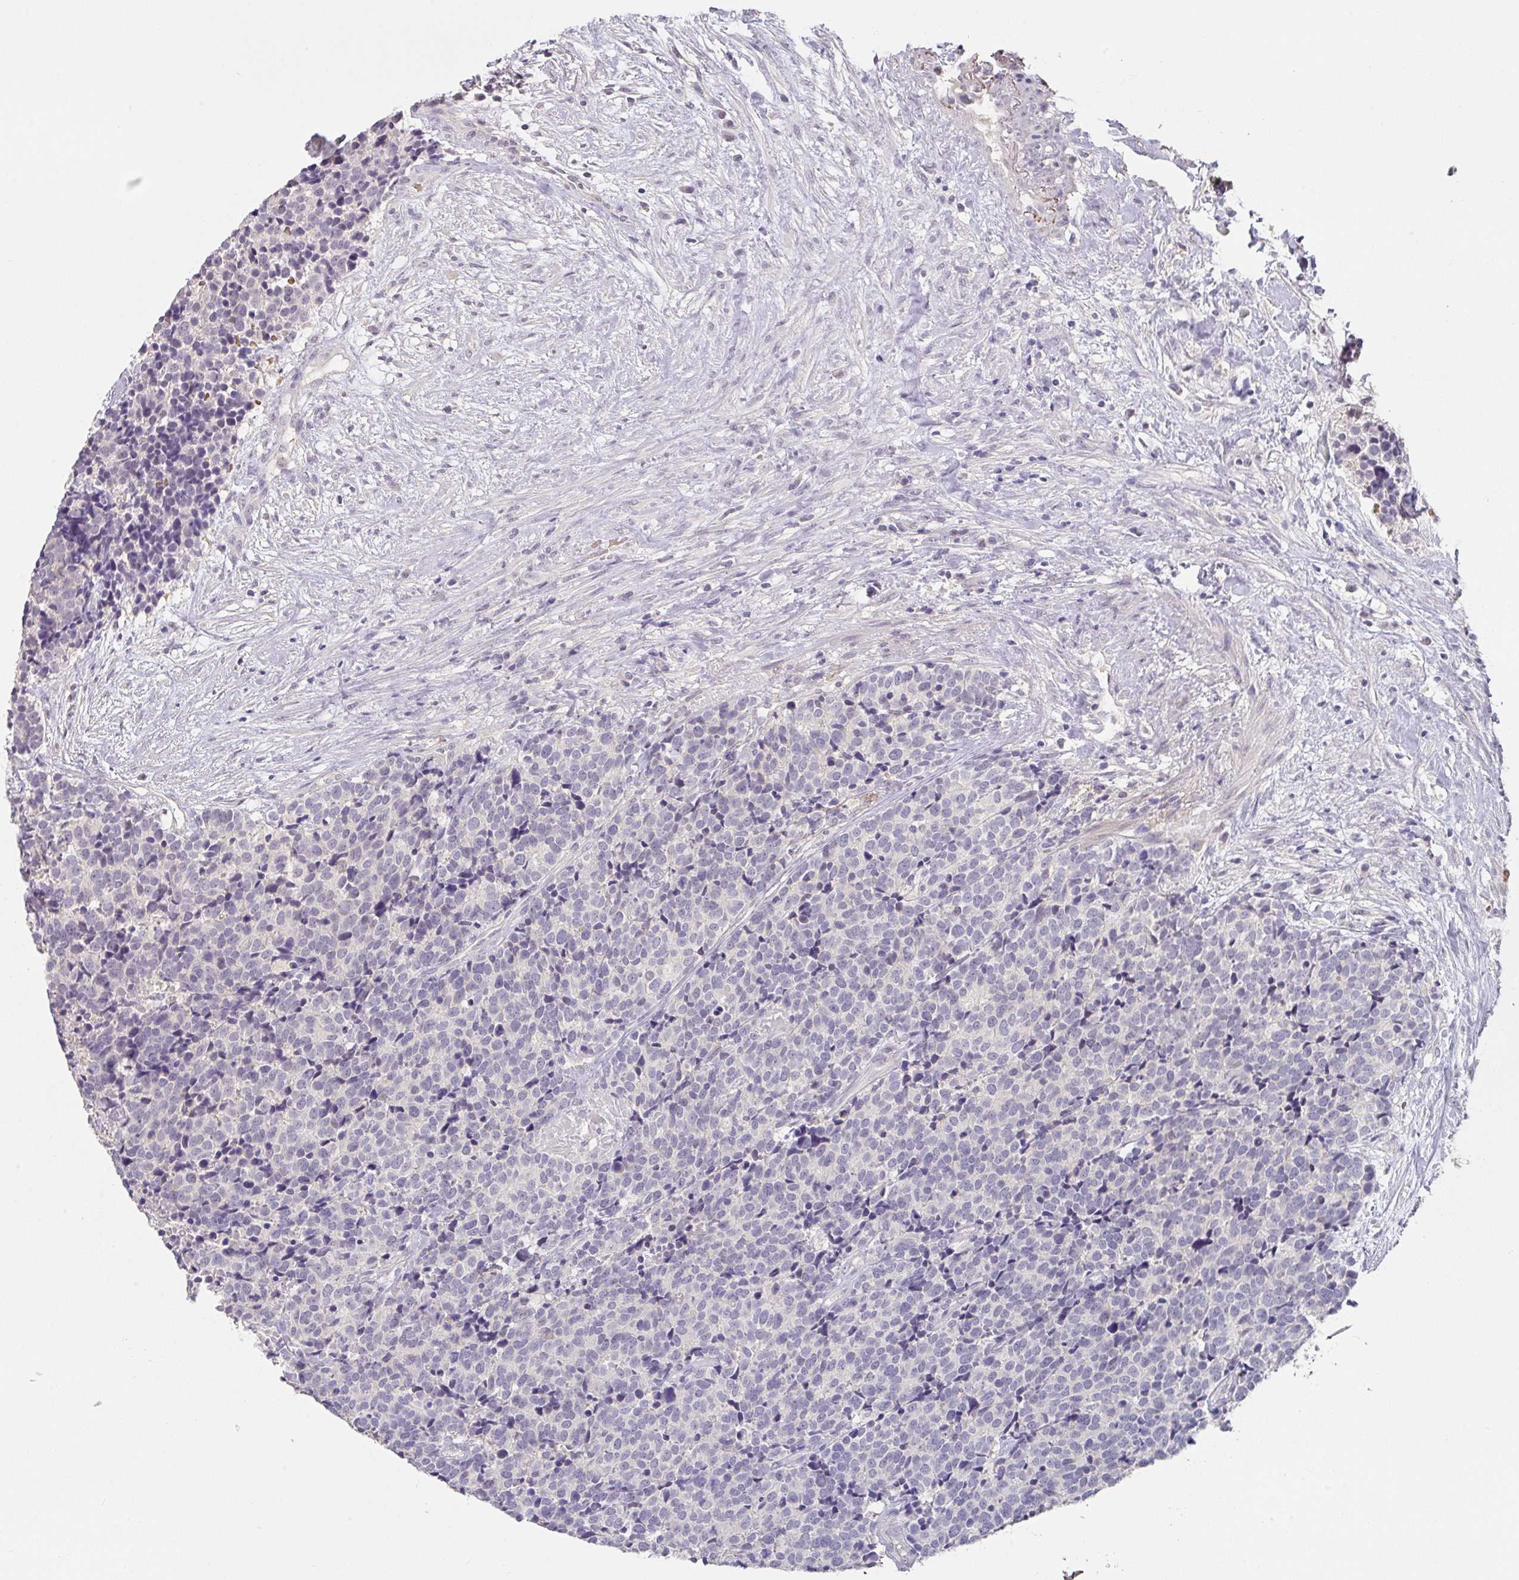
{"staining": {"intensity": "negative", "quantity": "none", "location": "none"}, "tissue": "carcinoid", "cell_type": "Tumor cells", "image_type": "cancer", "snomed": [{"axis": "morphology", "description": "Carcinoid, malignant, NOS"}, {"axis": "topography", "description": "Skin"}], "caption": "This is an IHC micrograph of carcinoid. There is no staining in tumor cells.", "gene": "FOXN4", "patient": {"sex": "female", "age": 79}}